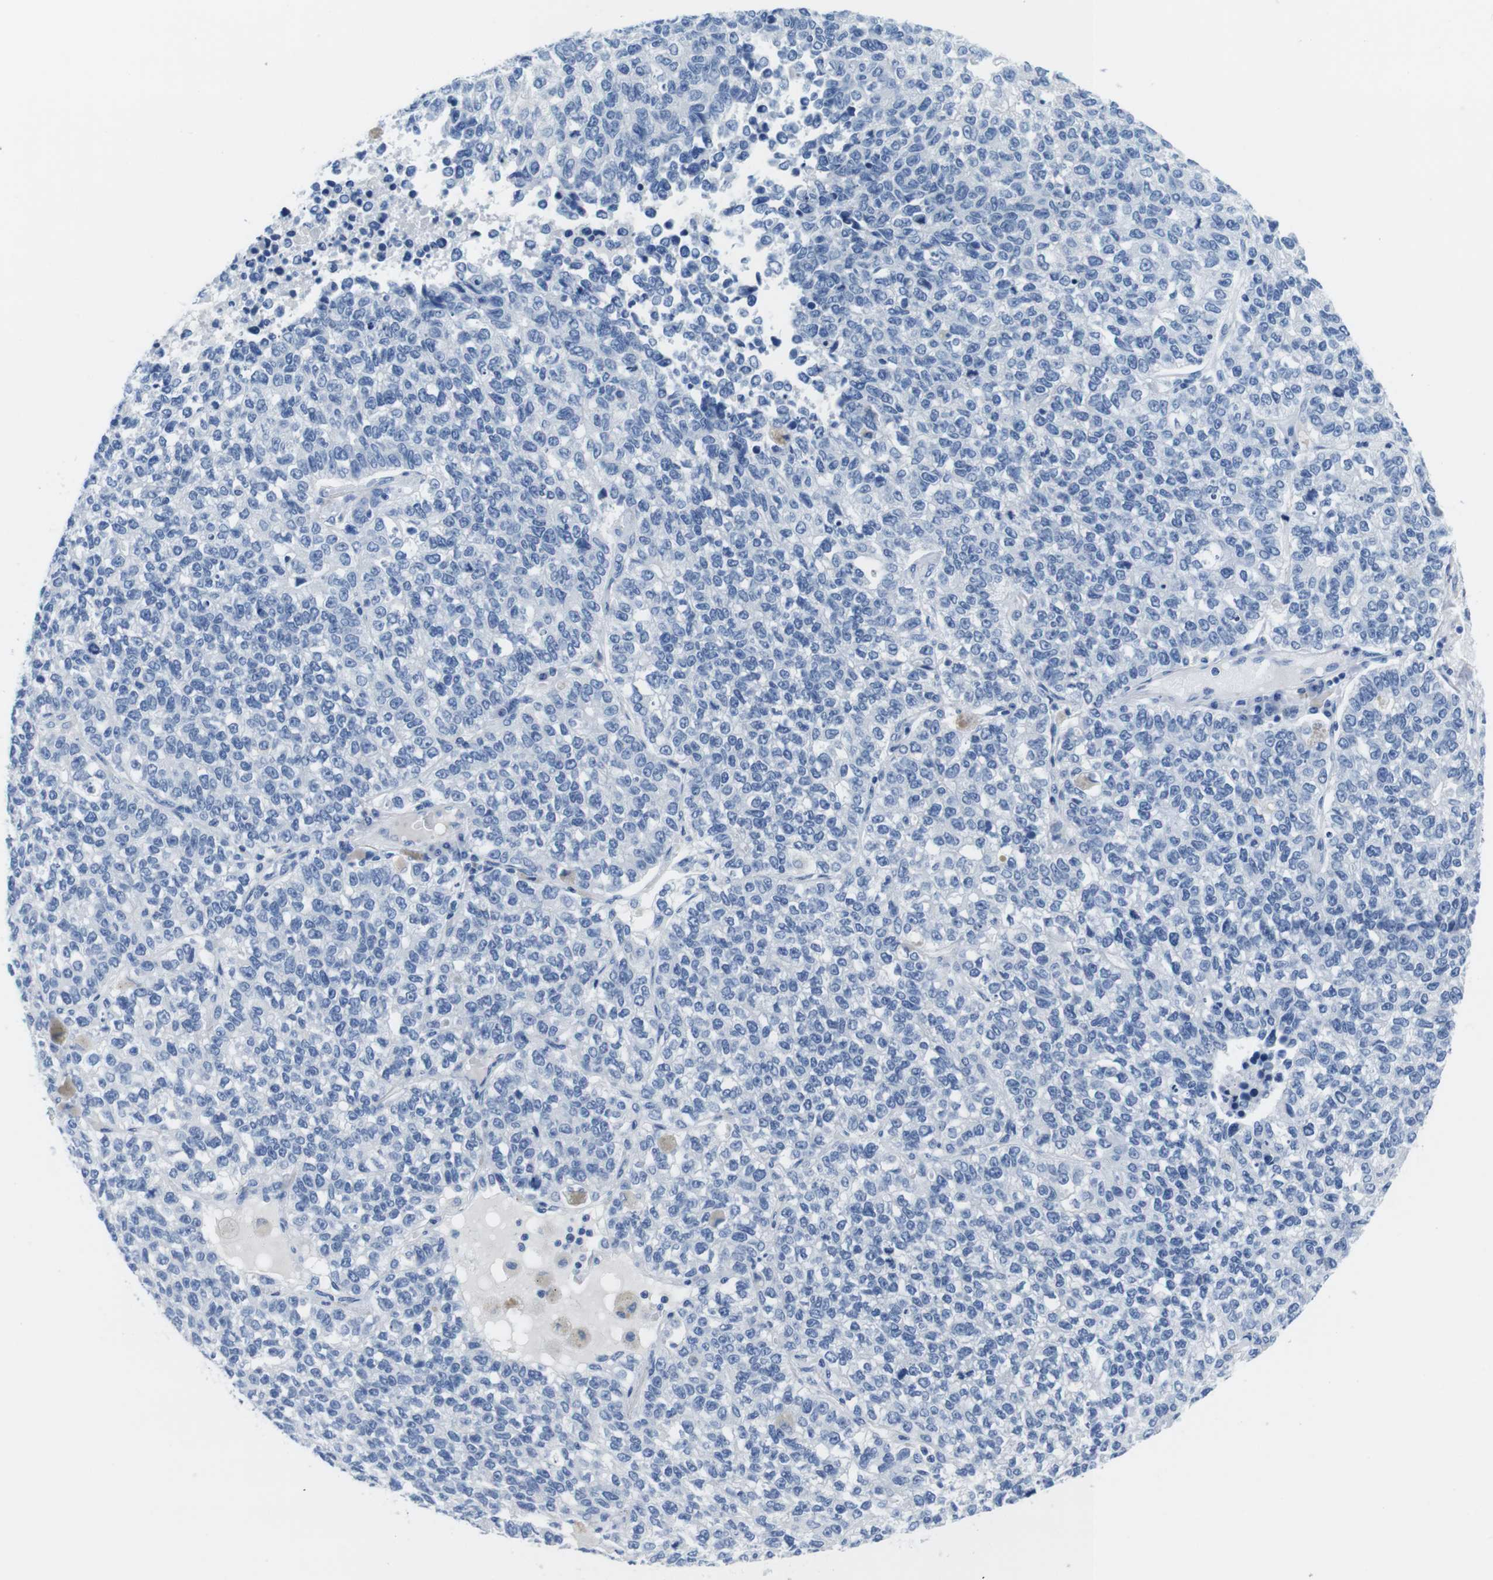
{"staining": {"intensity": "negative", "quantity": "none", "location": "none"}, "tissue": "lung cancer", "cell_type": "Tumor cells", "image_type": "cancer", "snomed": [{"axis": "morphology", "description": "Adenocarcinoma, NOS"}, {"axis": "topography", "description": "Lung"}], "caption": "Immunohistochemistry (IHC) photomicrograph of neoplastic tissue: adenocarcinoma (lung) stained with DAB (3,3'-diaminobenzidine) reveals no significant protein positivity in tumor cells. (DAB (3,3'-diaminobenzidine) IHC visualized using brightfield microscopy, high magnification).", "gene": "MAP6", "patient": {"sex": "male", "age": 49}}